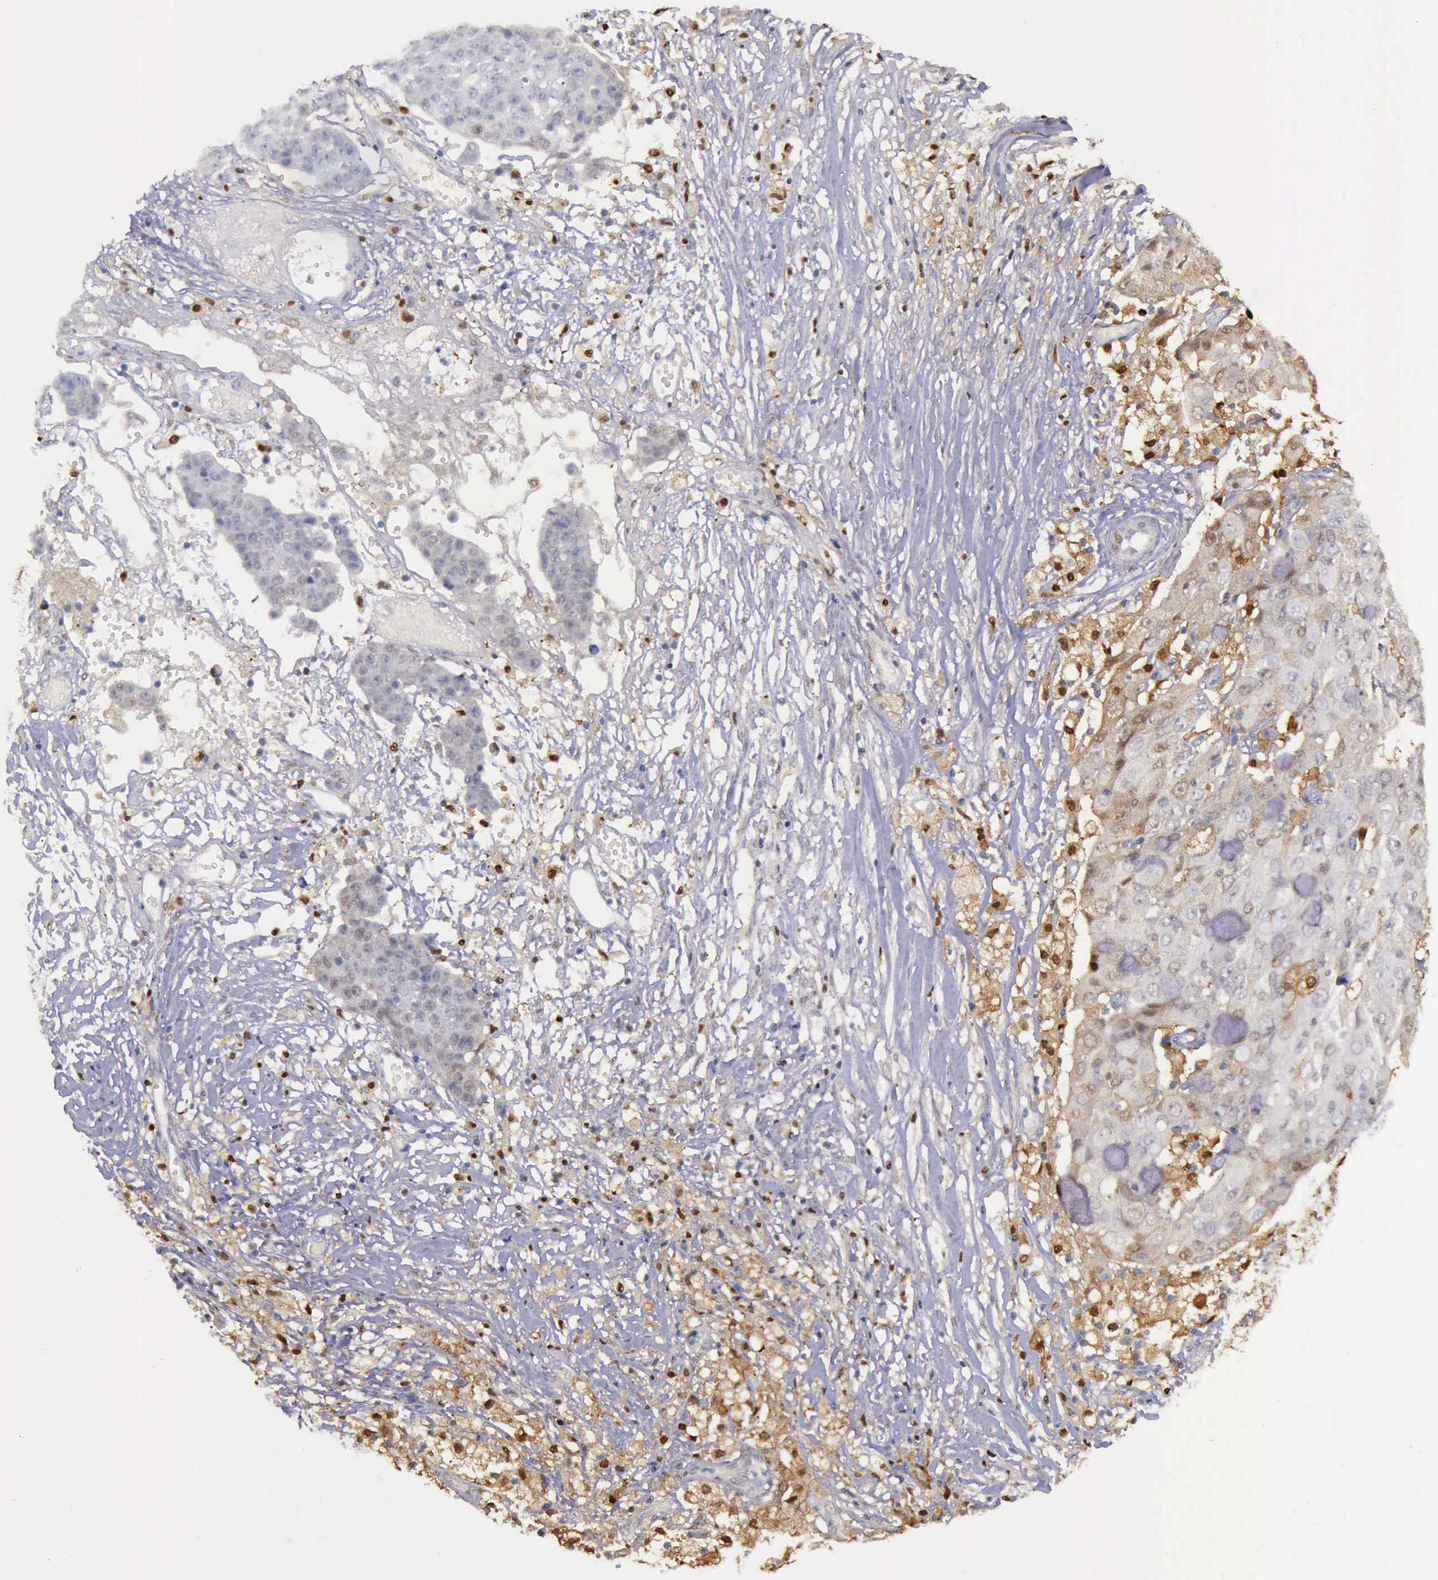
{"staining": {"intensity": "moderate", "quantity": "25%-75%", "location": "cytoplasmic/membranous,nuclear"}, "tissue": "ovarian cancer", "cell_type": "Tumor cells", "image_type": "cancer", "snomed": [{"axis": "morphology", "description": "Carcinoma, endometroid"}, {"axis": "topography", "description": "Ovary"}], "caption": "Ovarian cancer (endometroid carcinoma) stained for a protein shows moderate cytoplasmic/membranous and nuclear positivity in tumor cells.", "gene": "TYMP", "patient": {"sex": "female", "age": 42}}